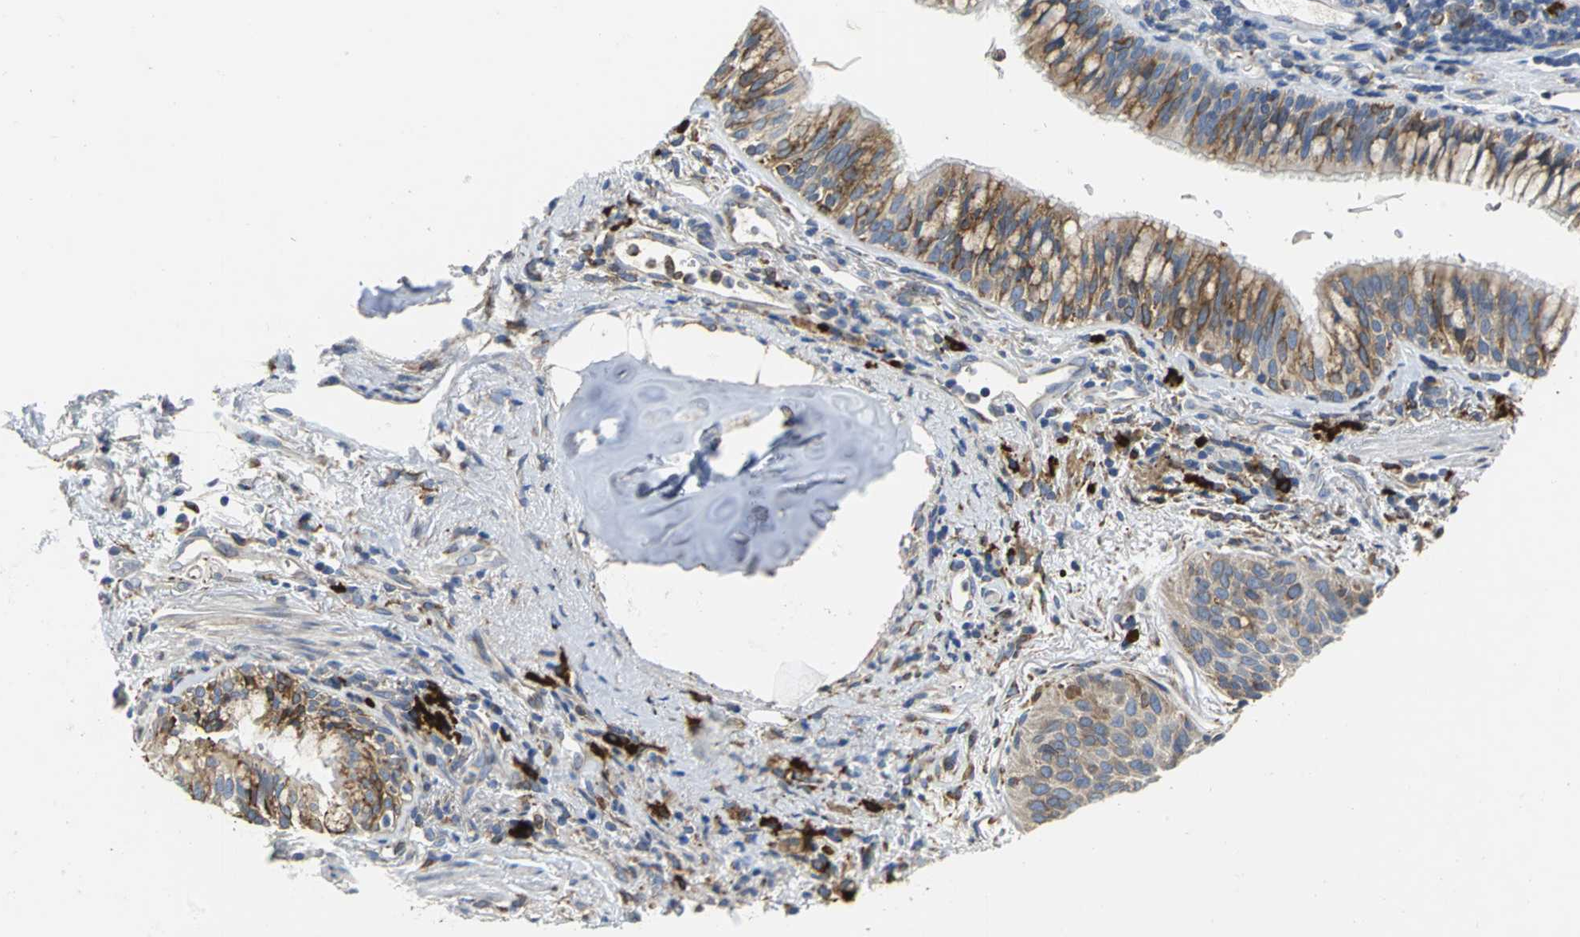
{"staining": {"intensity": "weak", "quantity": "25%-75%", "location": "cytoplasmic/membranous"}, "tissue": "lung cancer", "cell_type": "Tumor cells", "image_type": "cancer", "snomed": [{"axis": "morphology", "description": "Squamous cell carcinoma, NOS"}, {"axis": "topography", "description": "Lung"}], "caption": "High-power microscopy captured an immunohistochemistry histopathology image of lung cancer (squamous cell carcinoma), revealing weak cytoplasmic/membranous expression in about 25%-75% of tumor cells.", "gene": "SDF2L1", "patient": {"sex": "female", "age": 67}}